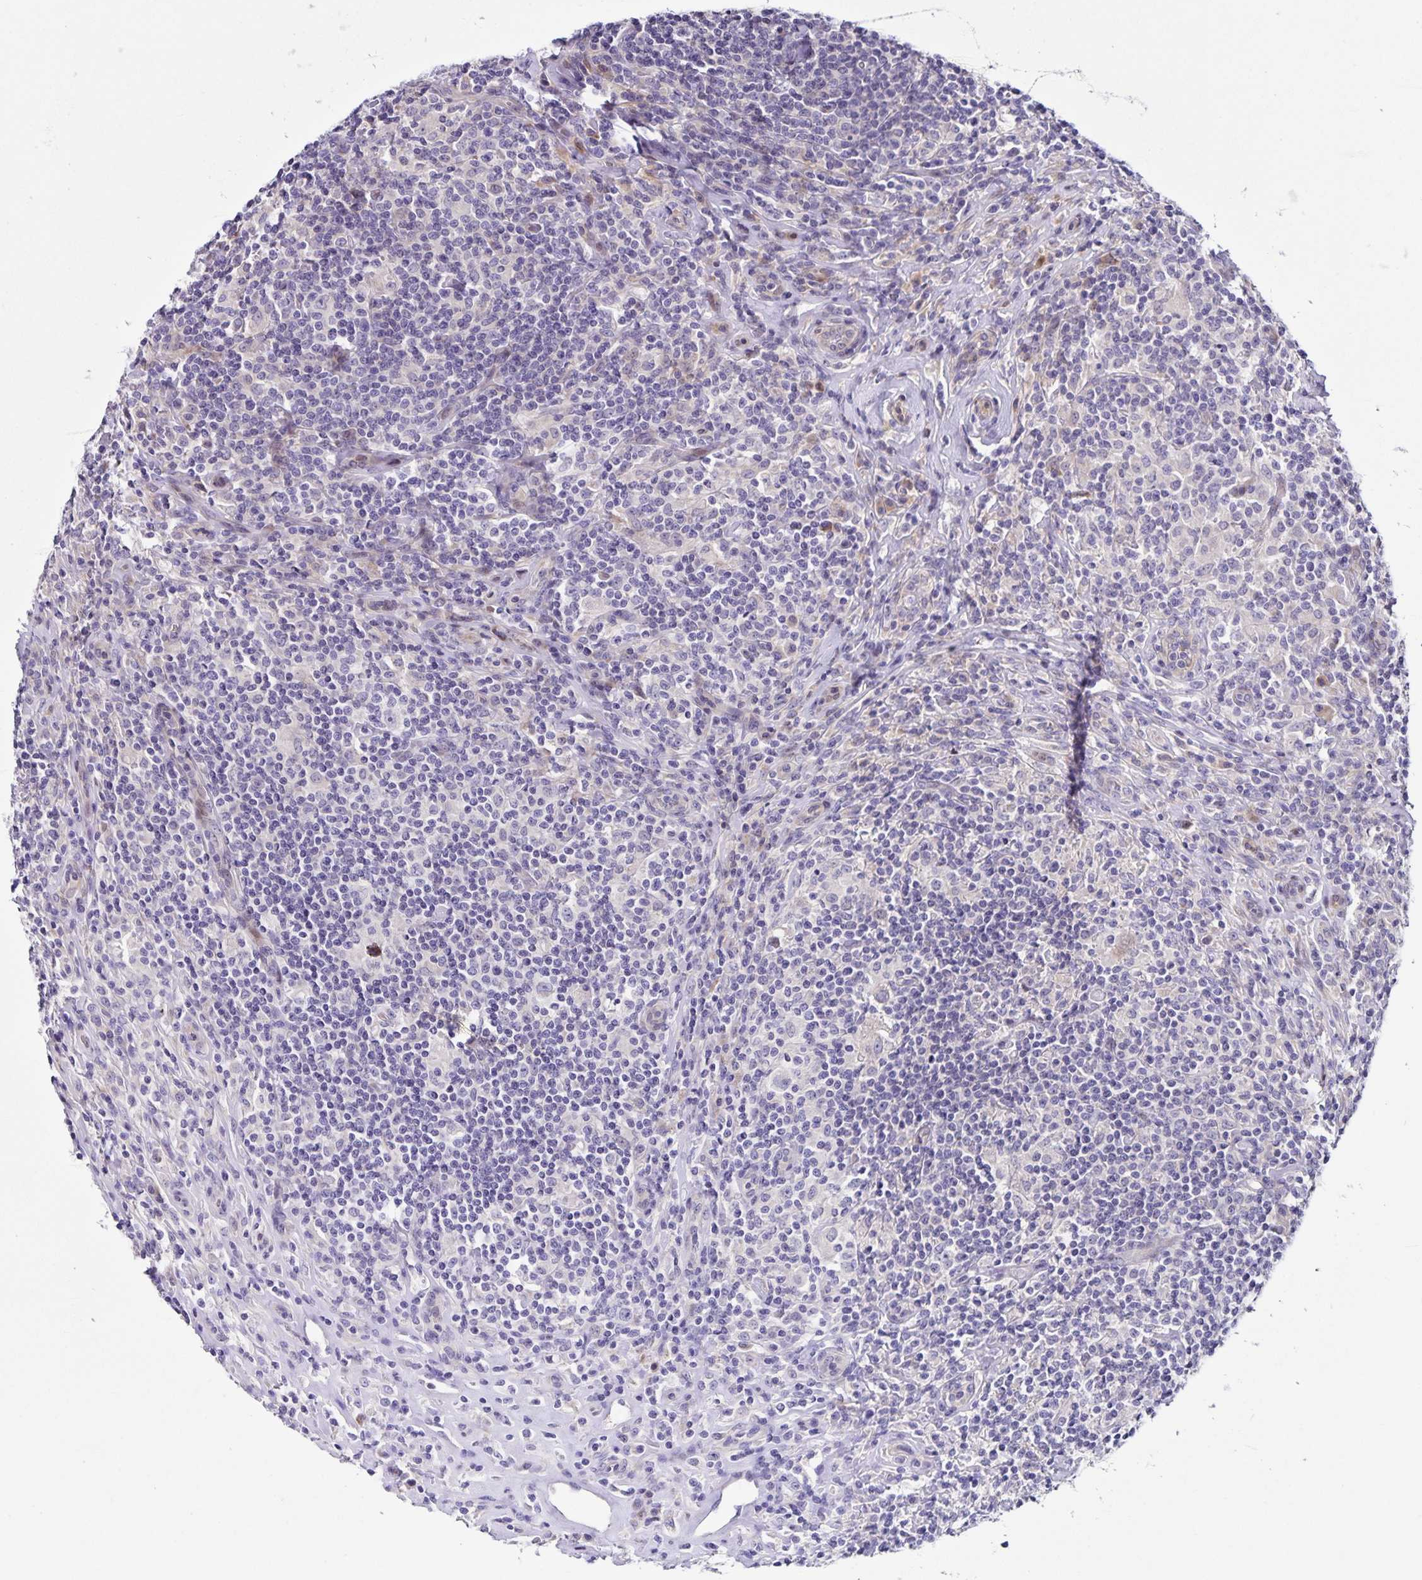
{"staining": {"intensity": "negative", "quantity": "none", "location": "none"}, "tissue": "lymphoma", "cell_type": "Tumor cells", "image_type": "cancer", "snomed": [{"axis": "morphology", "description": "Hodgkin's disease, NOS"}, {"axis": "morphology", "description": "Hodgkin's lymphoma, nodular sclerosis"}, {"axis": "topography", "description": "Lymph node"}], "caption": "An IHC photomicrograph of lymphoma is shown. There is no staining in tumor cells of lymphoma.", "gene": "RNFT2", "patient": {"sex": "female", "age": 10}}